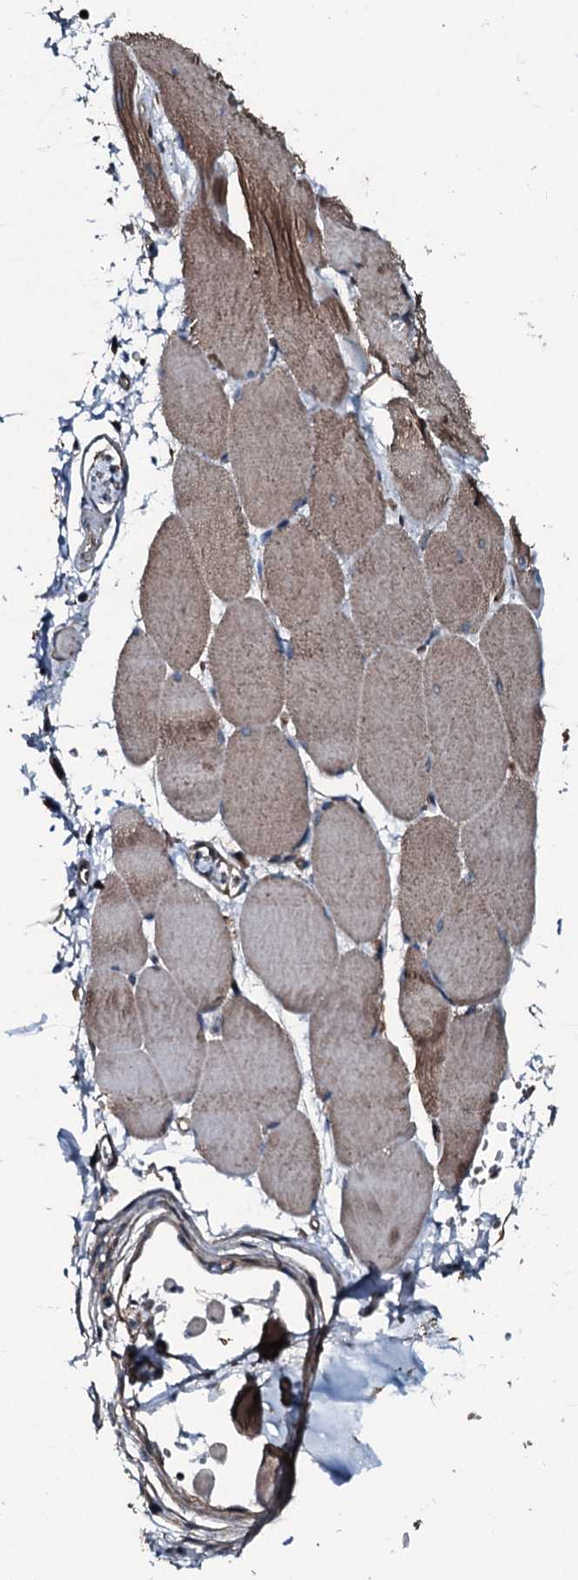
{"staining": {"intensity": "weak", "quantity": "<25%", "location": "cytoplasmic/membranous"}, "tissue": "skeletal muscle", "cell_type": "Myocytes", "image_type": "normal", "snomed": [{"axis": "morphology", "description": "Normal tissue, NOS"}, {"axis": "topography", "description": "Skeletal muscle"}, {"axis": "topography", "description": "Parathyroid gland"}], "caption": "IHC micrograph of benign skeletal muscle: skeletal muscle stained with DAB (3,3'-diaminobenzidine) shows no significant protein positivity in myocytes.", "gene": "AARS1", "patient": {"sex": "female", "age": 37}}